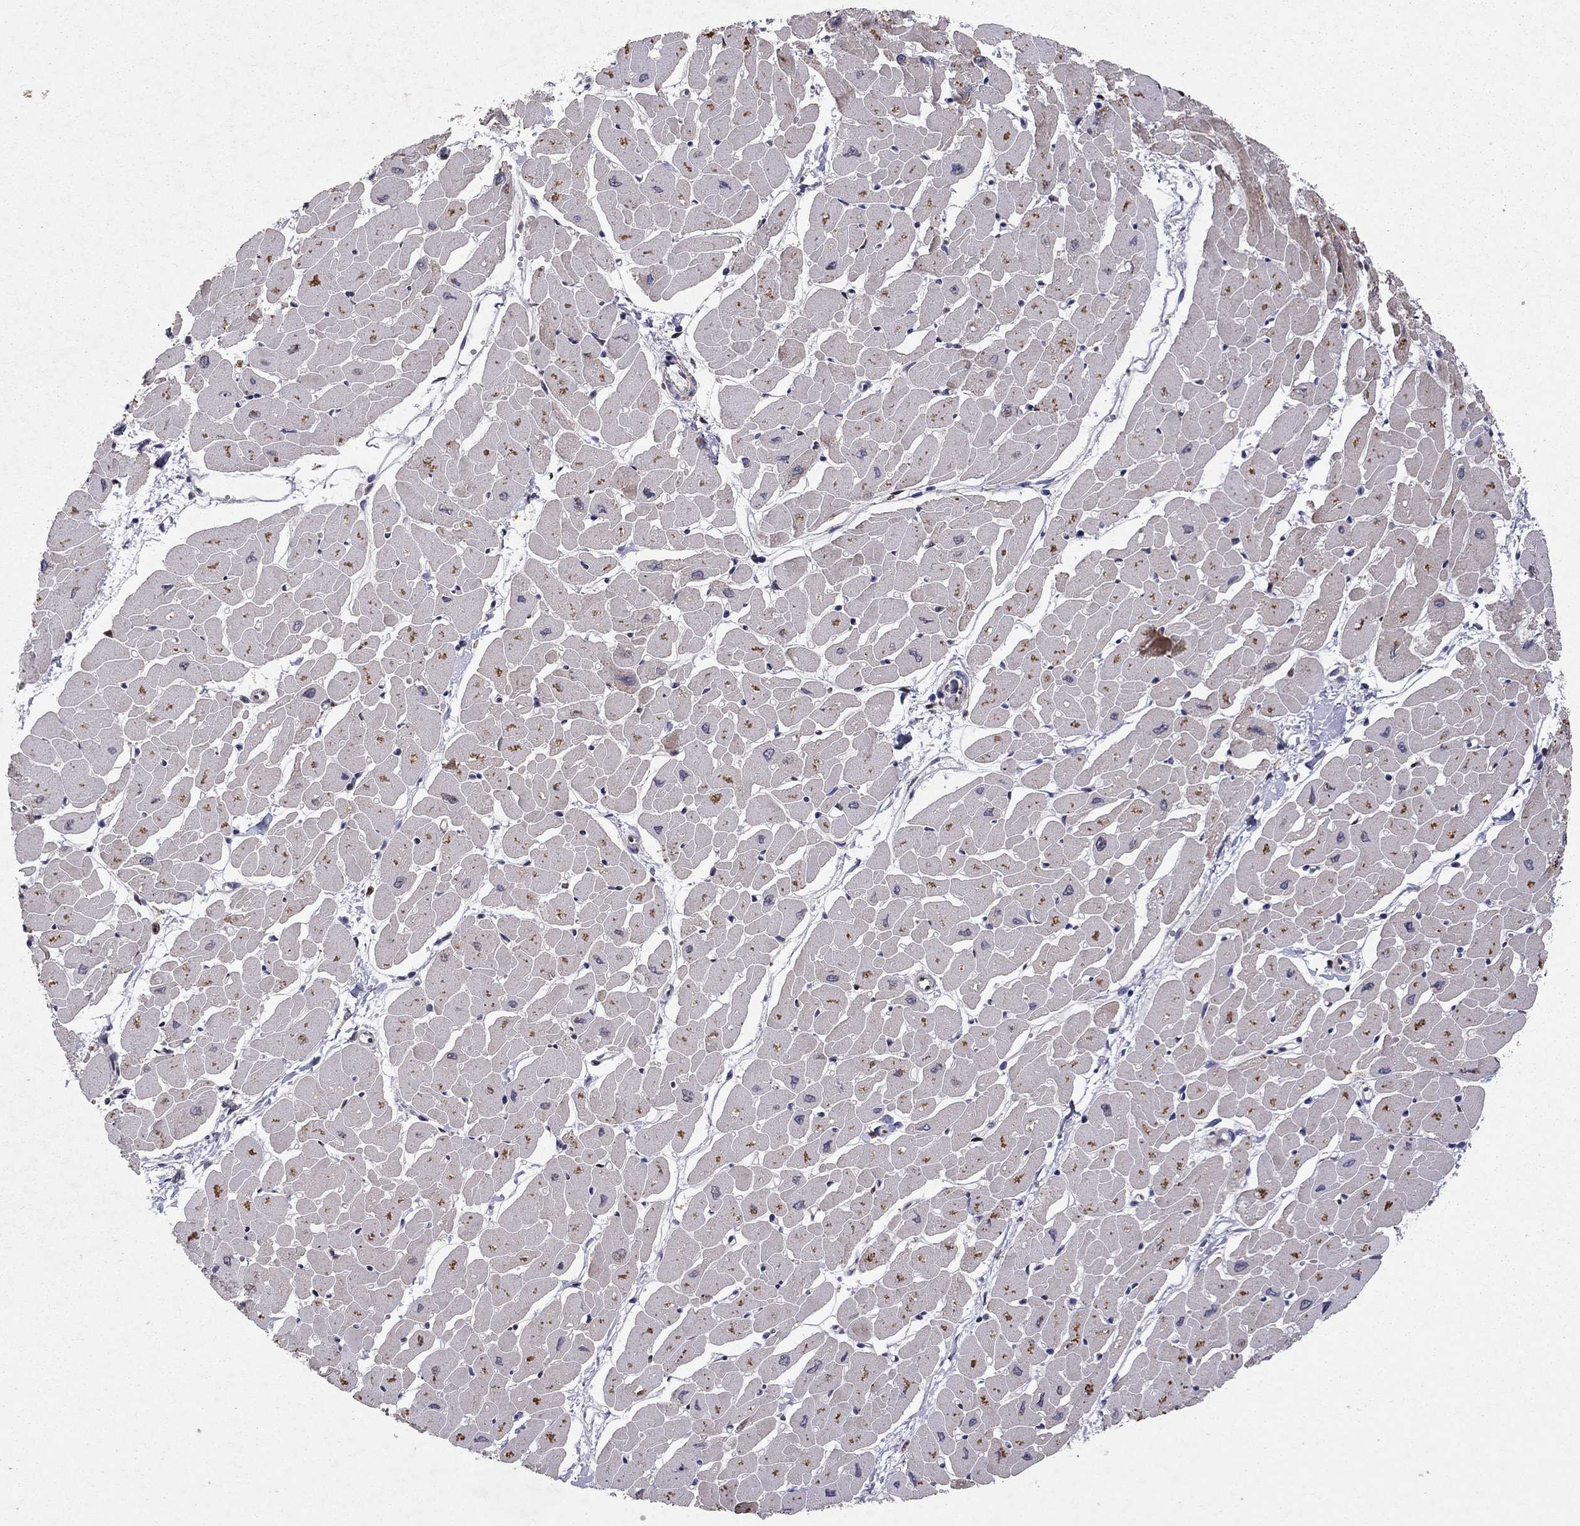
{"staining": {"intensity": "moderate", "quantity": "<25%", "location": "cytoplasmic/membranous"}, "tissue": "heart muscle", "cell_type": "Cardiomyocytes", "image_type": "normal", "snomed": [{"axis": "morphology", "description": "Normal tissue, NOS"}, {"axis": "topography", "description": "Heart"}], "caption": "Human heart muscle stained with a brown dye displays moderate cytoplasmic/membranous positive expression in approximately <25% of cardiomyocytes.", "gene": "CRTC1", "patient": {"sex": "male", "age": 57}}